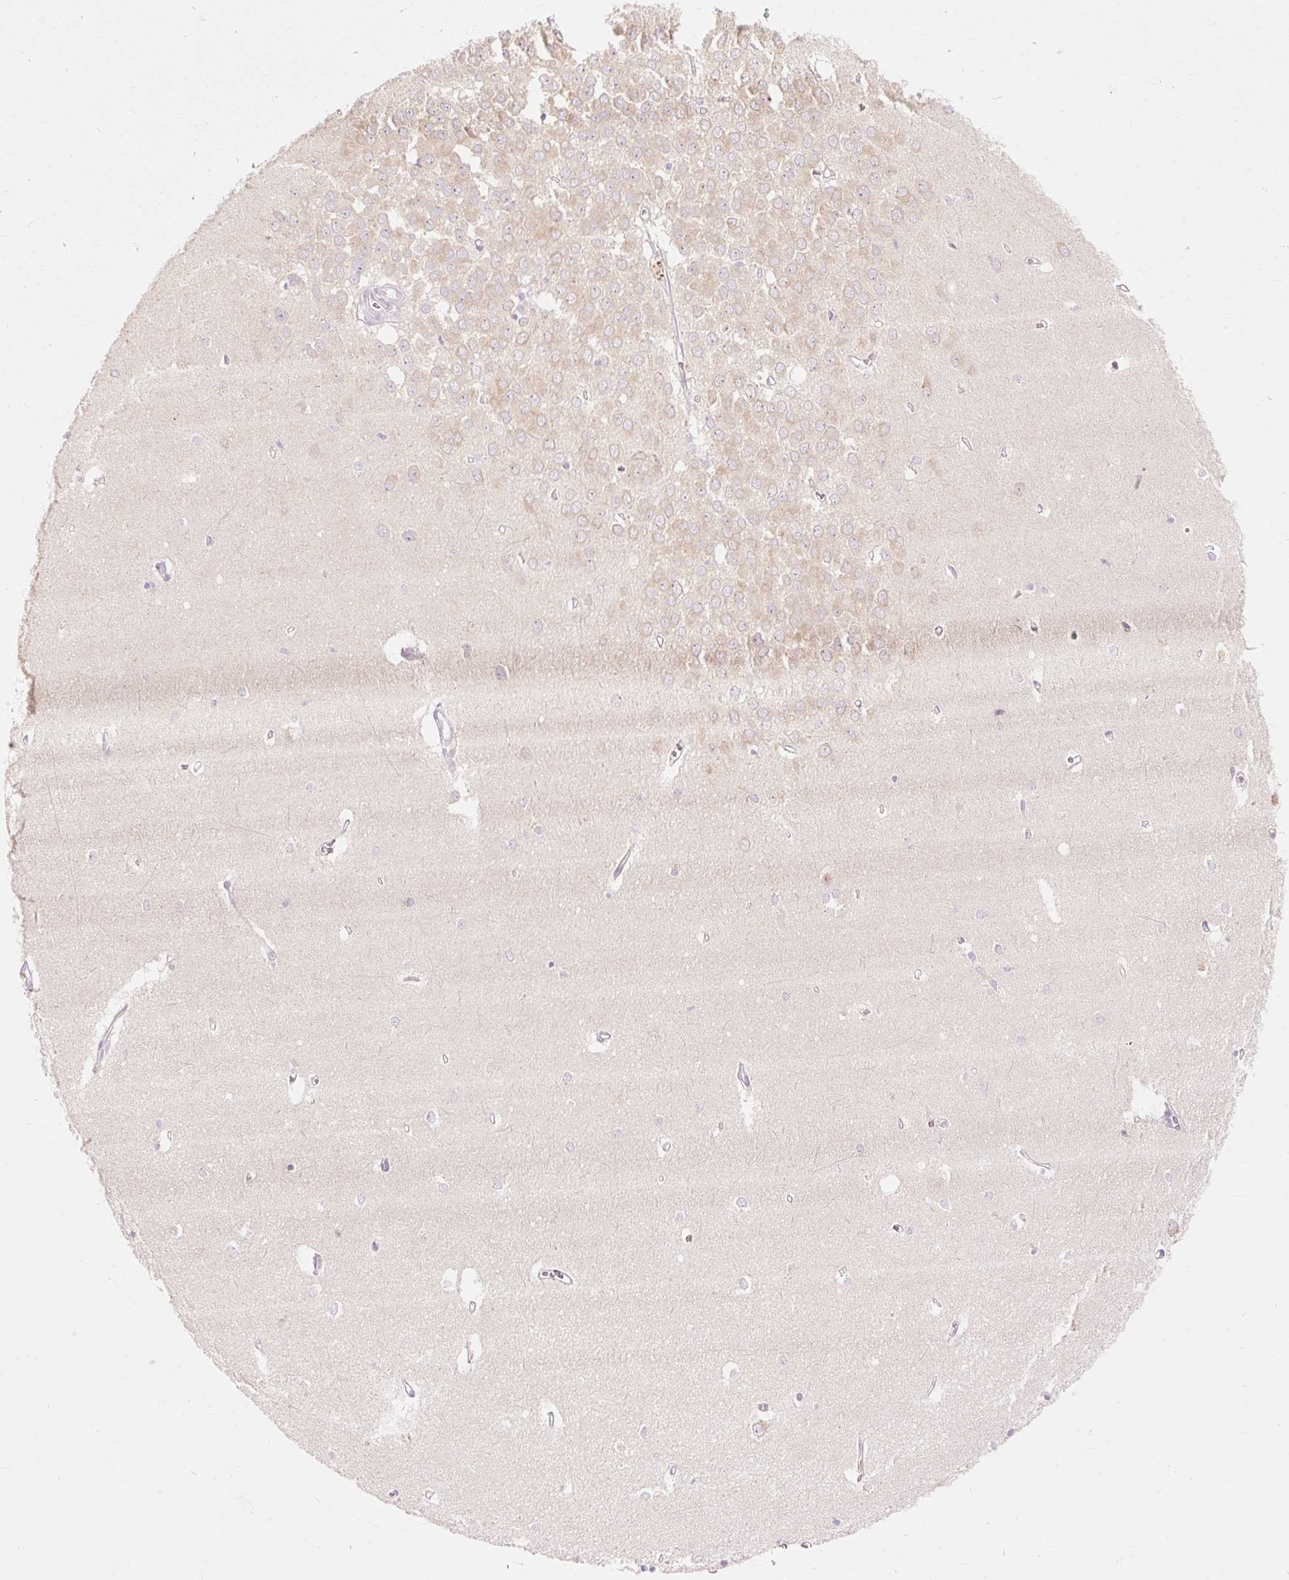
{"staining": {"intensity": "negative", "quantity": "none", "location": "none"}, "tissue": "hippocampus", "cell_type": "Glial cells", "image_type": "normal", "snomed": [{"axis": "morphology", "description": "Normal tissue, NOS"}, {"axis": "topography", "description": "Hippocampus"}], "caption": "An immunohistochemistry histopathology image of normal hippocampus is shown. There is no staining in glial cells of hippocampus.", "gene": "MYO1D", "patient": {"sex": "female", "age": 64}}